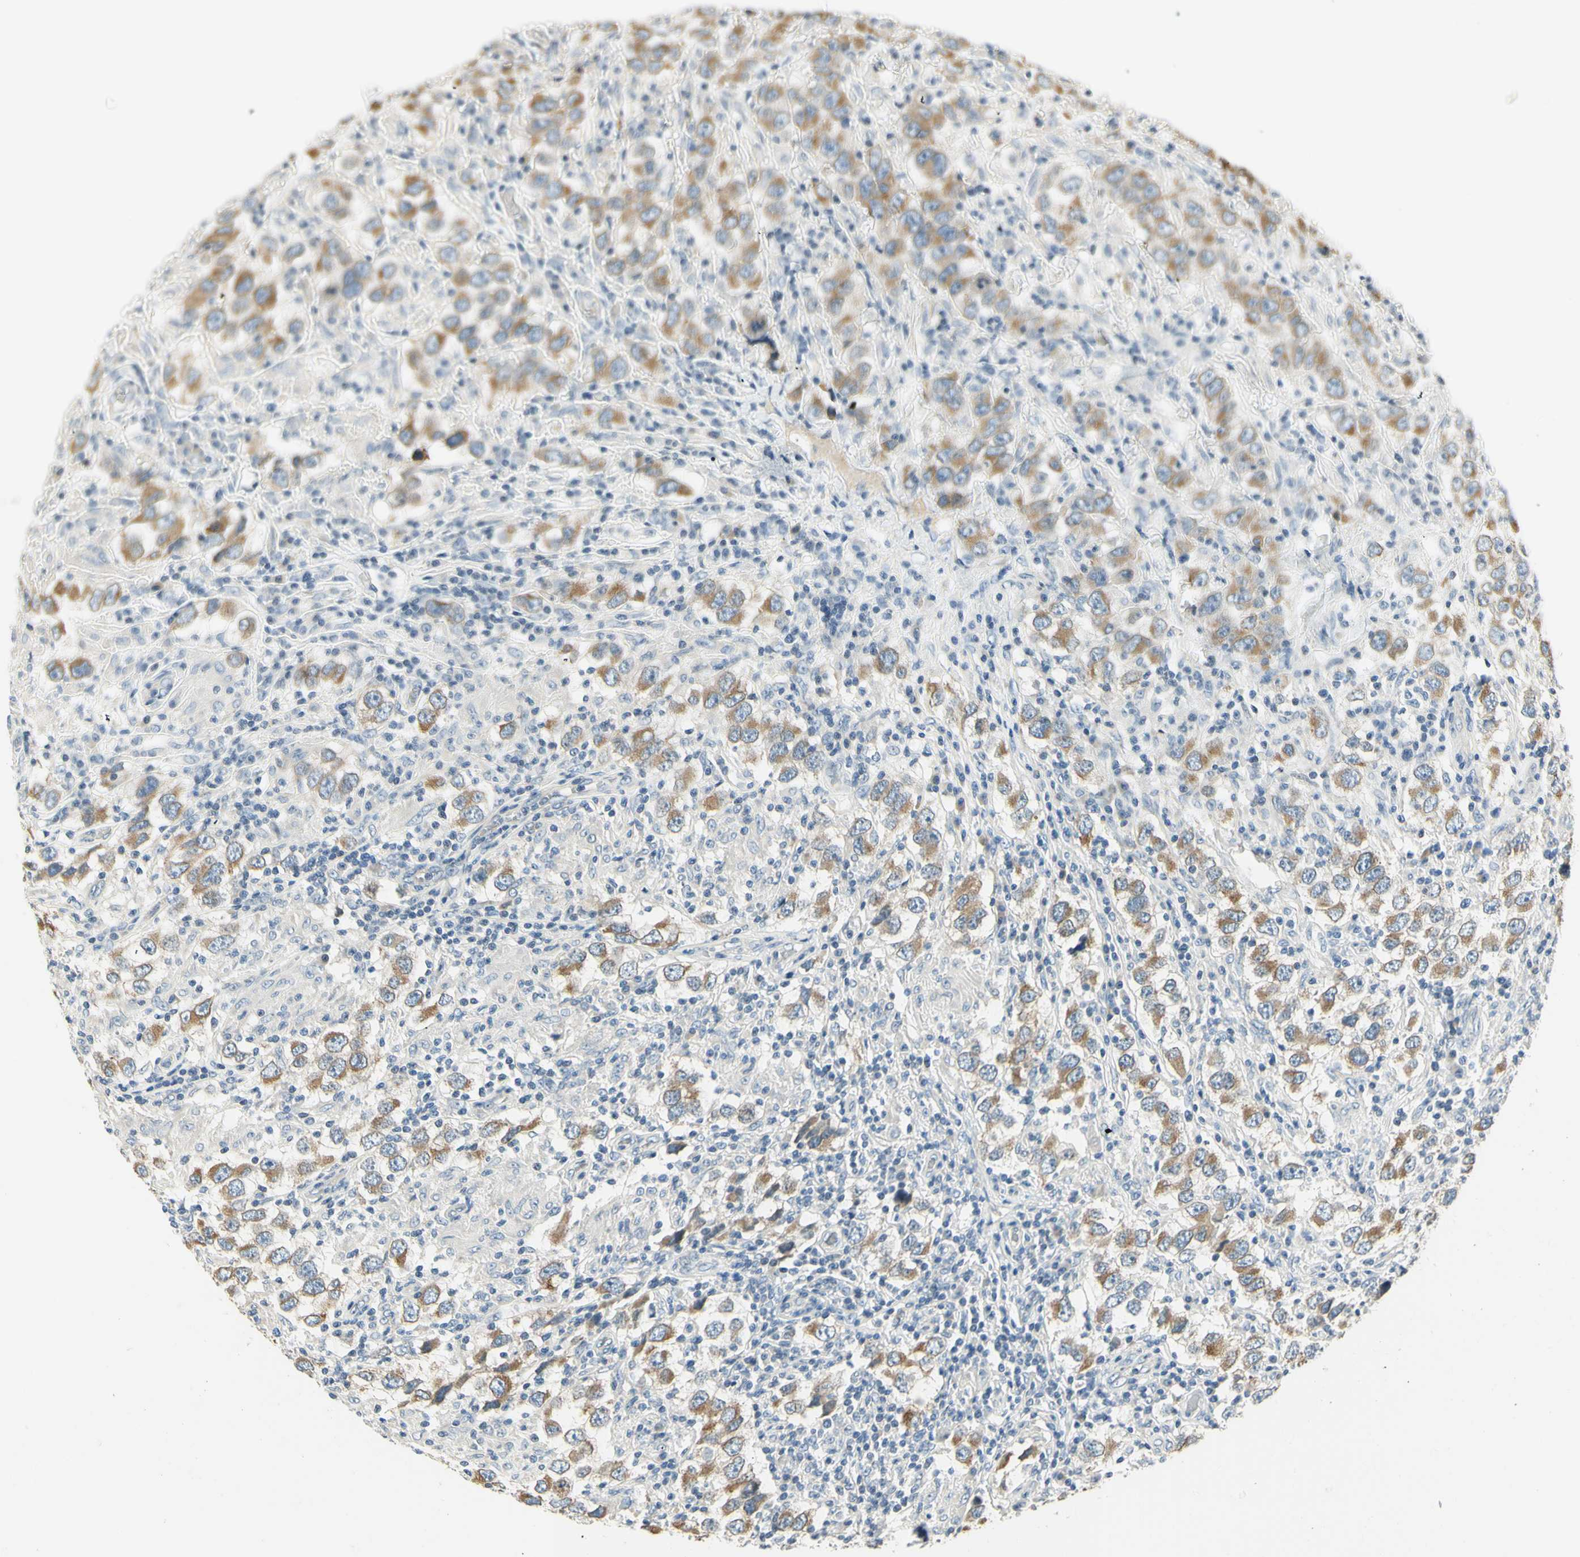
{"staining": {"intensity": "moderate", "quantity": "25%-75%", "location": "cytoplasmic/membranous"}, "tissue": "testis cancer", "cell_type": "Tumor cells", "image_type": "cancer", "snomed": [{"axis": "morphology", "description": "Carcinoma, Embryonal, NOS"}, {"axis": "topography", "description": "Testis"}], "caption": "Immunohistochemistry staining of testis embryonal carcinoma, which exhibits medium levels of moderate cytoplasmic/membranous expression in about 25%-75% of tumor cells indicating moderate cytoplasmic/membranous protein staining. The staining was performed using DAB (brown) for protein detection and nuclei were counterstained in hematoxylin (blue).", "gene": "IGDCC4", "patient": {"sex": "male", "age": 21}}